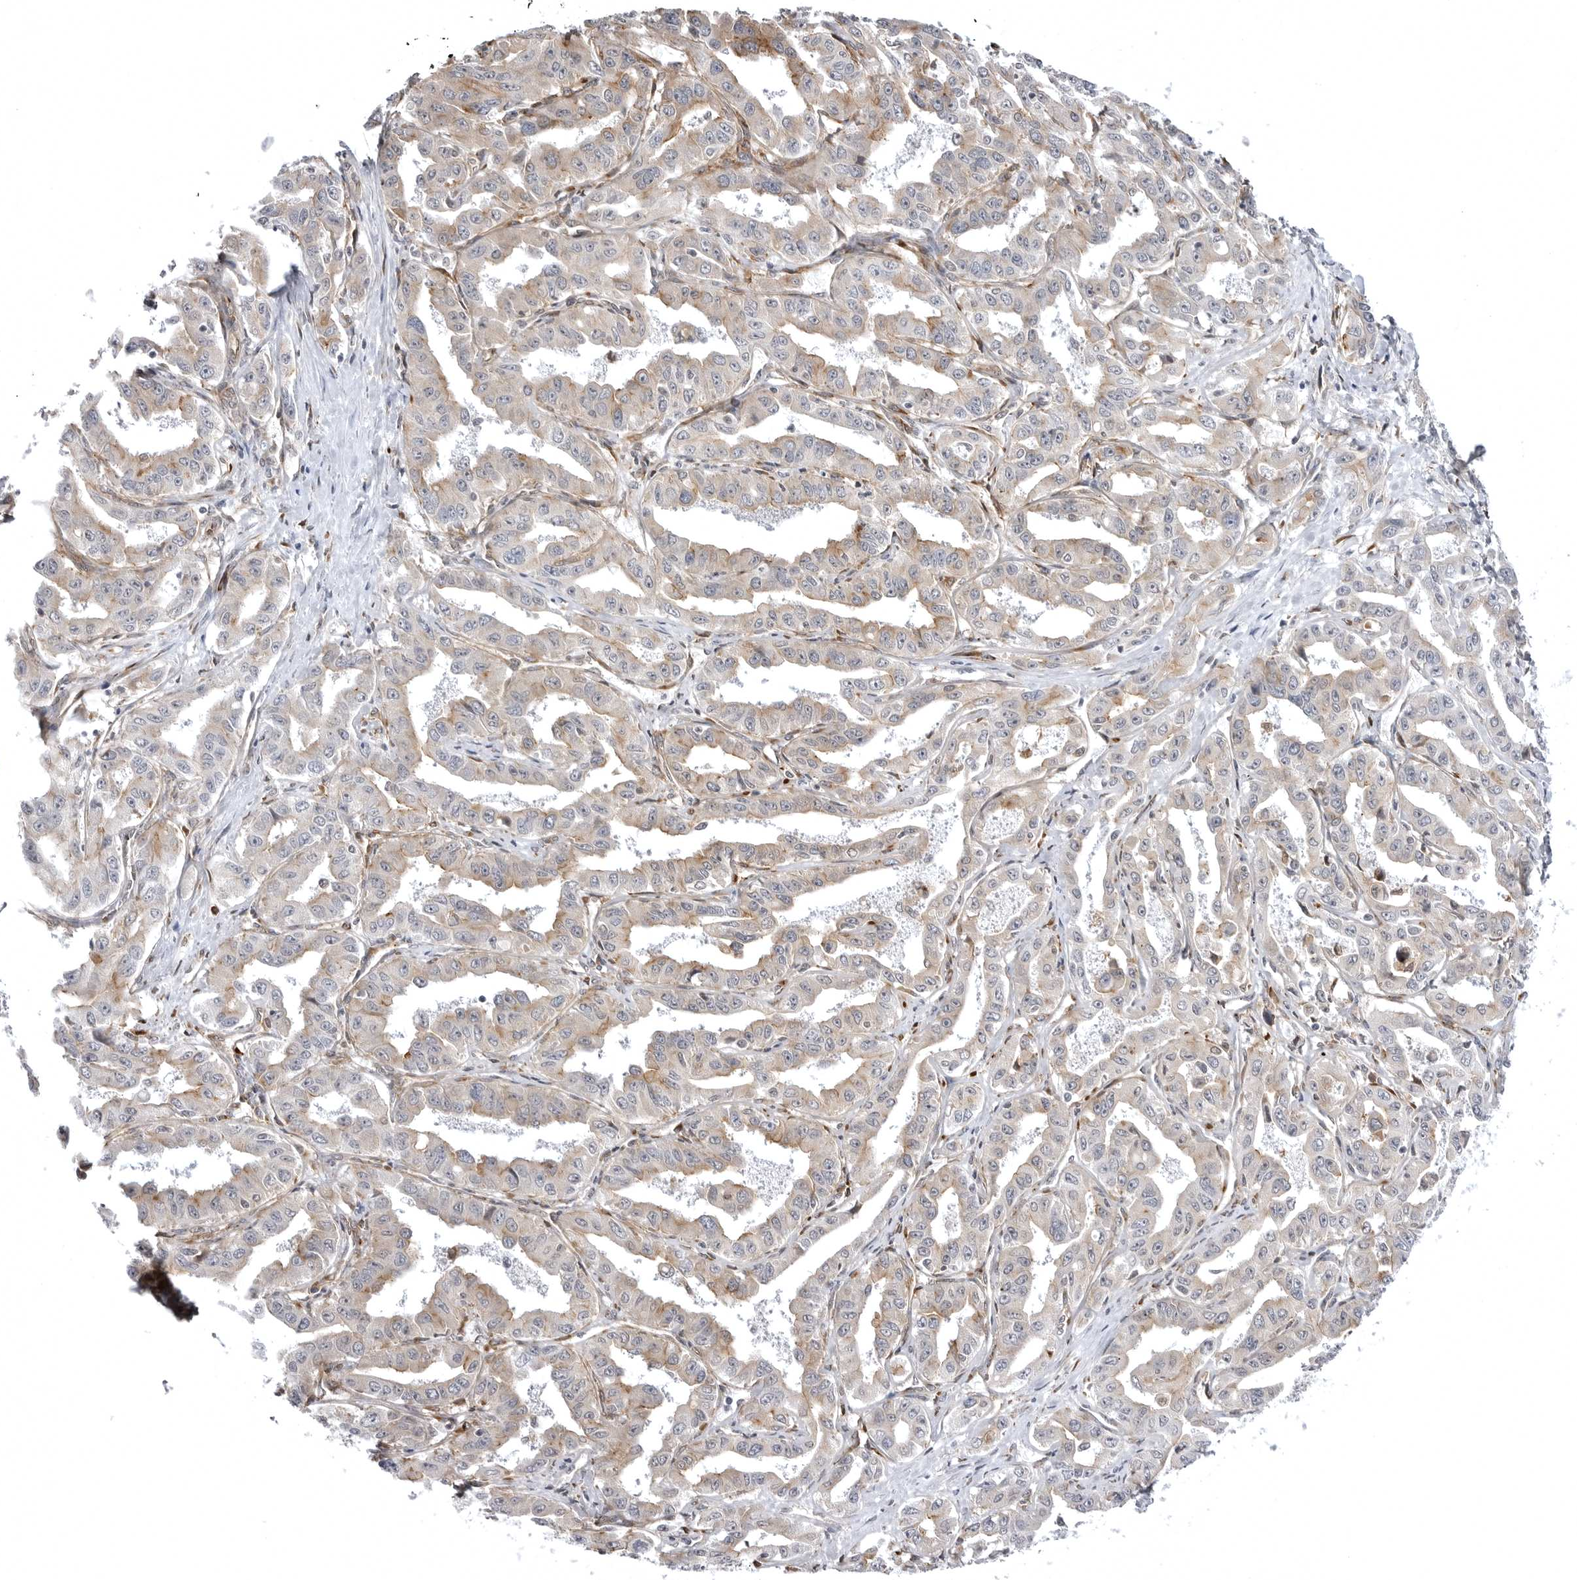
{"staining": {"intensity": "weak", "quantity": "25%-75%", "location": "cytoplasmic/membranous"}, "tissue": "liver cancer", "cell_type": "Tumor cells", "image_type": "cancer", "snomed": [{"axis": "morphology", "description": "Cholangiocarcinoma"}, {"axis": "topography", "description": "Liver"}], "caption": "Human liver cholangiocarcinoma stained with a protein marker displays weak staining in tumor cells.", "gene": "ARL5A", "patient": {"sex": "male", "age": 59}}